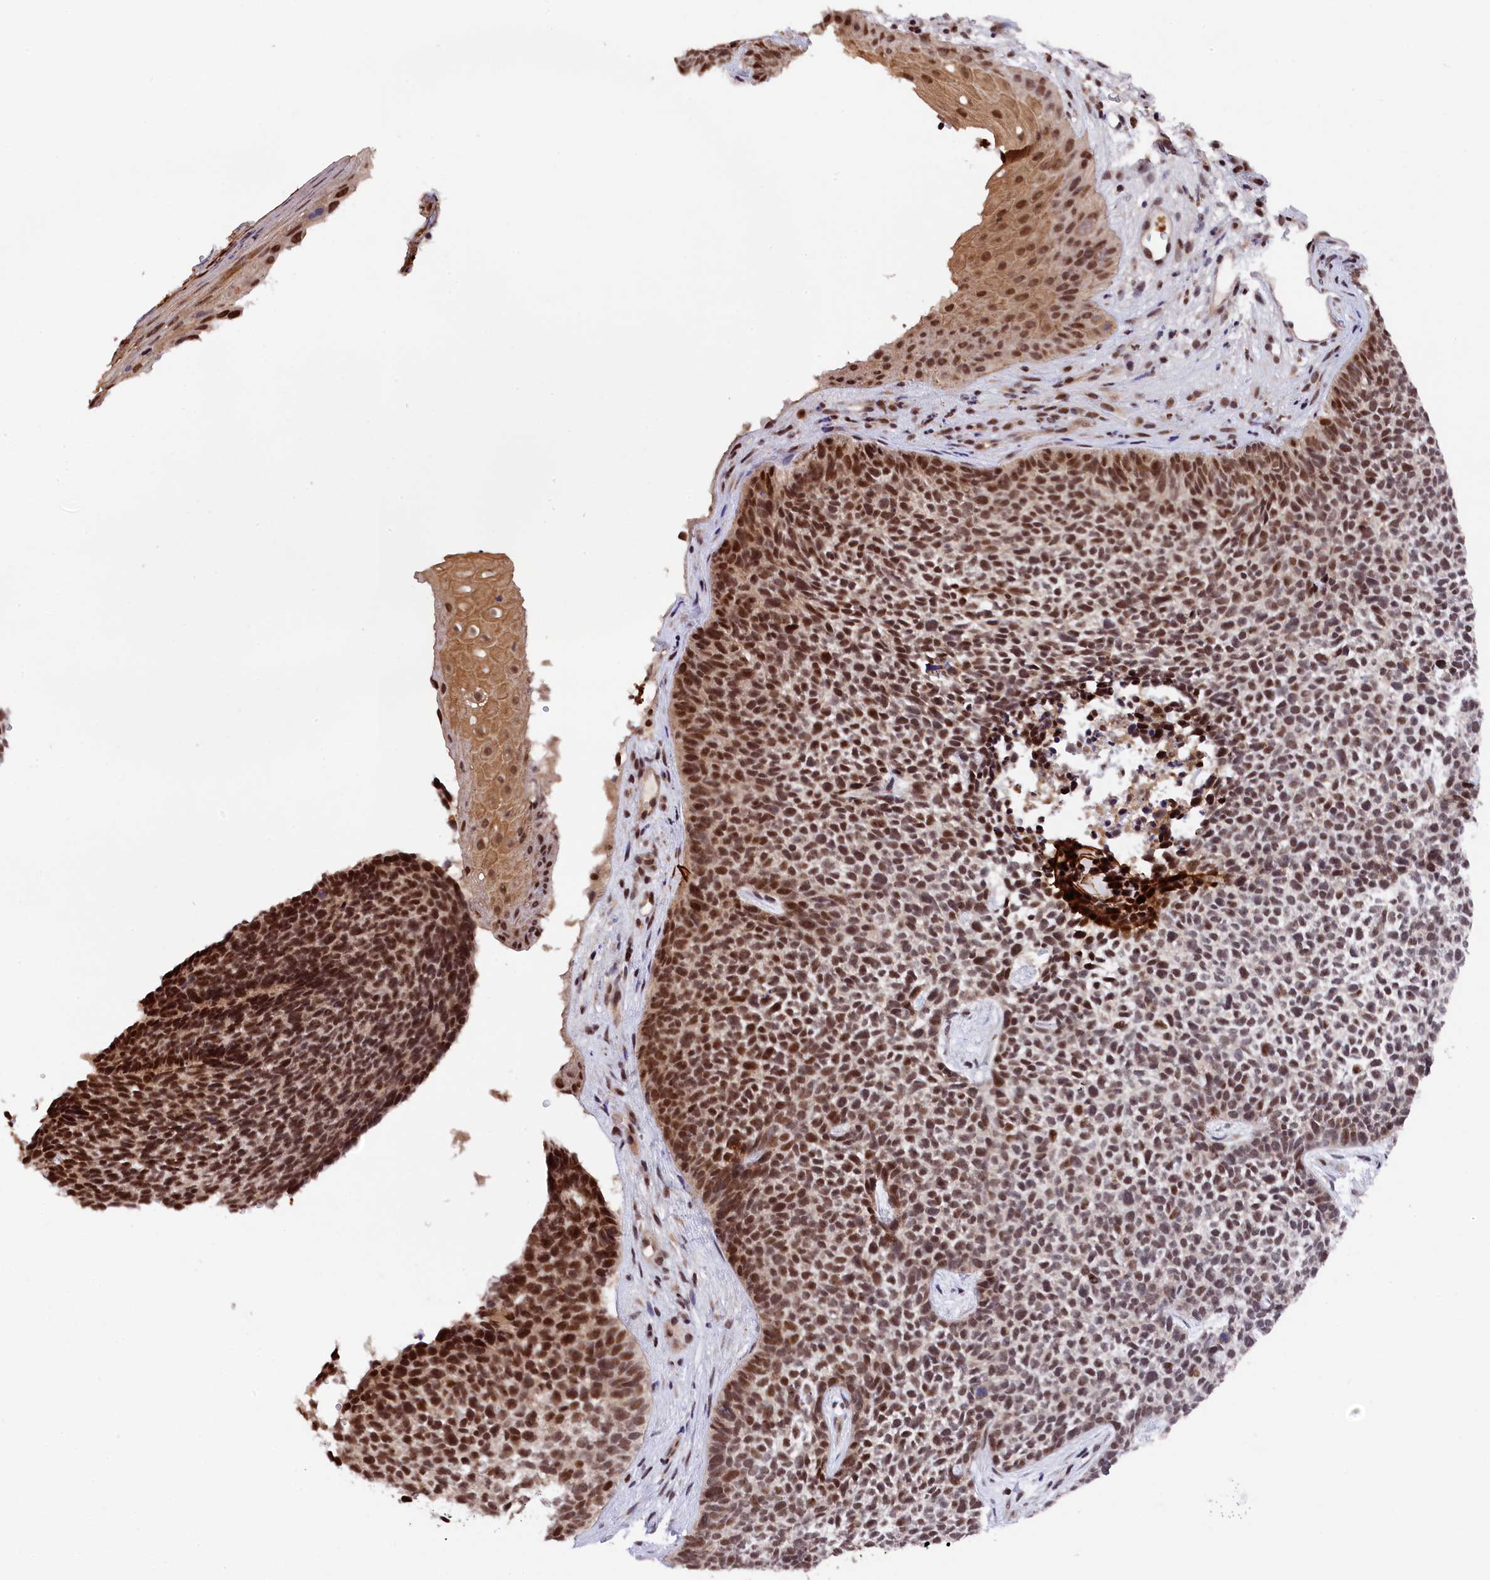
{"staining": {"intensity": "strong", "quantity": ">75%", "location": "nuclear"}, "tissue": "skin cancer", "cell_type": "Tumor cells", "image_type": "cancer", "snomed": [{"axis": "morphology", "description": "Basal cell carcinoma"}, {"axis": "topography", "description": "Skin"}], "caption": "A high-resolution histopathology image shows immunohistochemistry (IHC) staining of skin cancer (basal cell carcinoma), which demonstrates strong nuclear expression in about >75% of tumor cells.", "gene": "ADIG", "patient": {"sex": "female", "age": 84}}